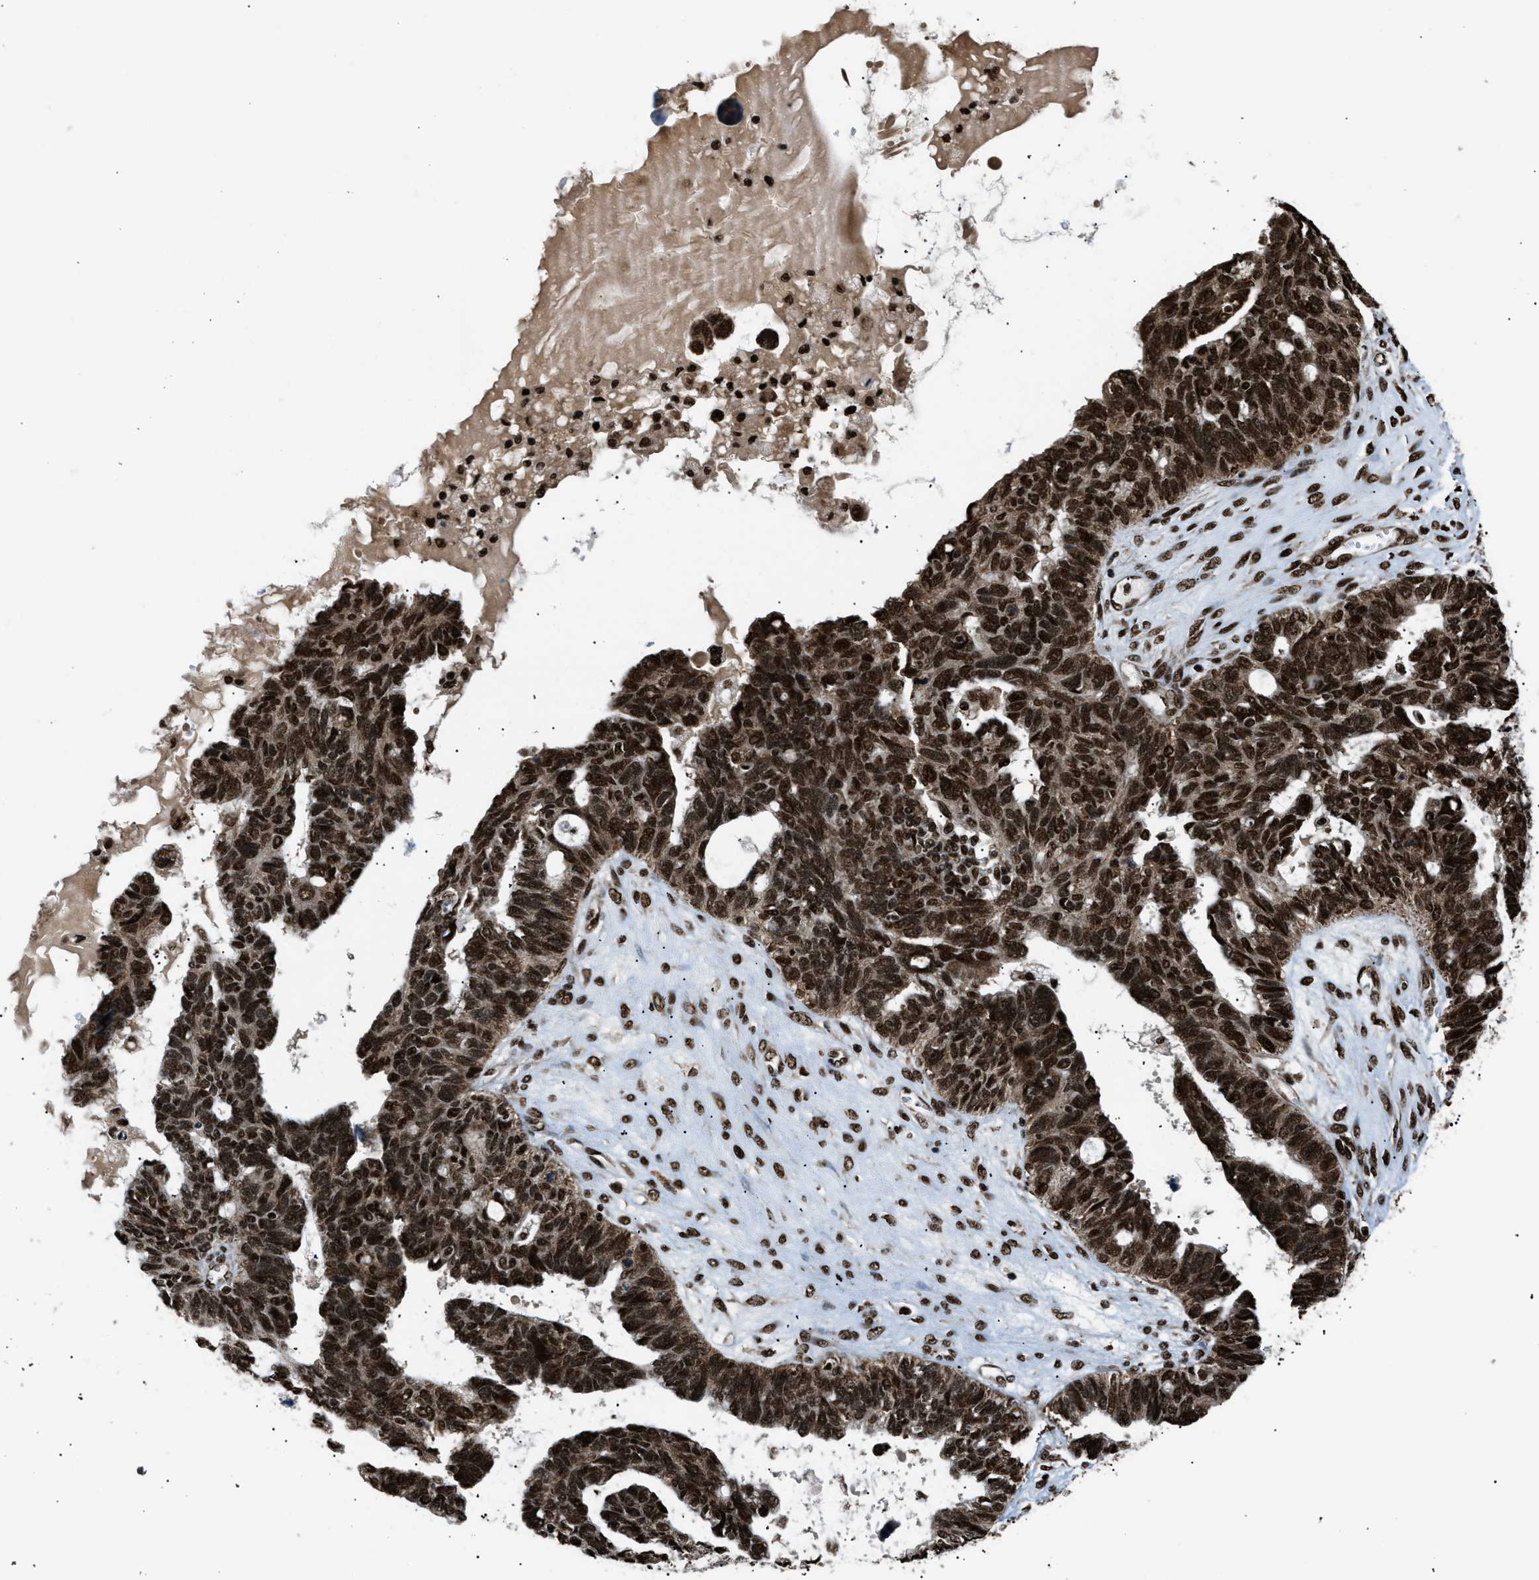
{"staining": {"intensity": "strong", "quantity": ">75%", "location": "cytoplasmic/membranous,nuclear"}, "tissue": "ovarian cancer", "cell_type": "Tumor cells", "image_type": "cancer", "snomed": [{"axis": "morphology", "description": "Cystadenocarcinoma, serous, NOS"}, {"axis": "topography", "description": "Ovary"}], "caption": "Brown immunohistochemical staining in serous cystadenocarcinoma (ovarian) demonstrates strong cytoplasmic/membranous and nuclear positivity in approximately >75% of tumor cells.", "gene": "RBM5", "patient": {"sex": "female", "age": 79}}